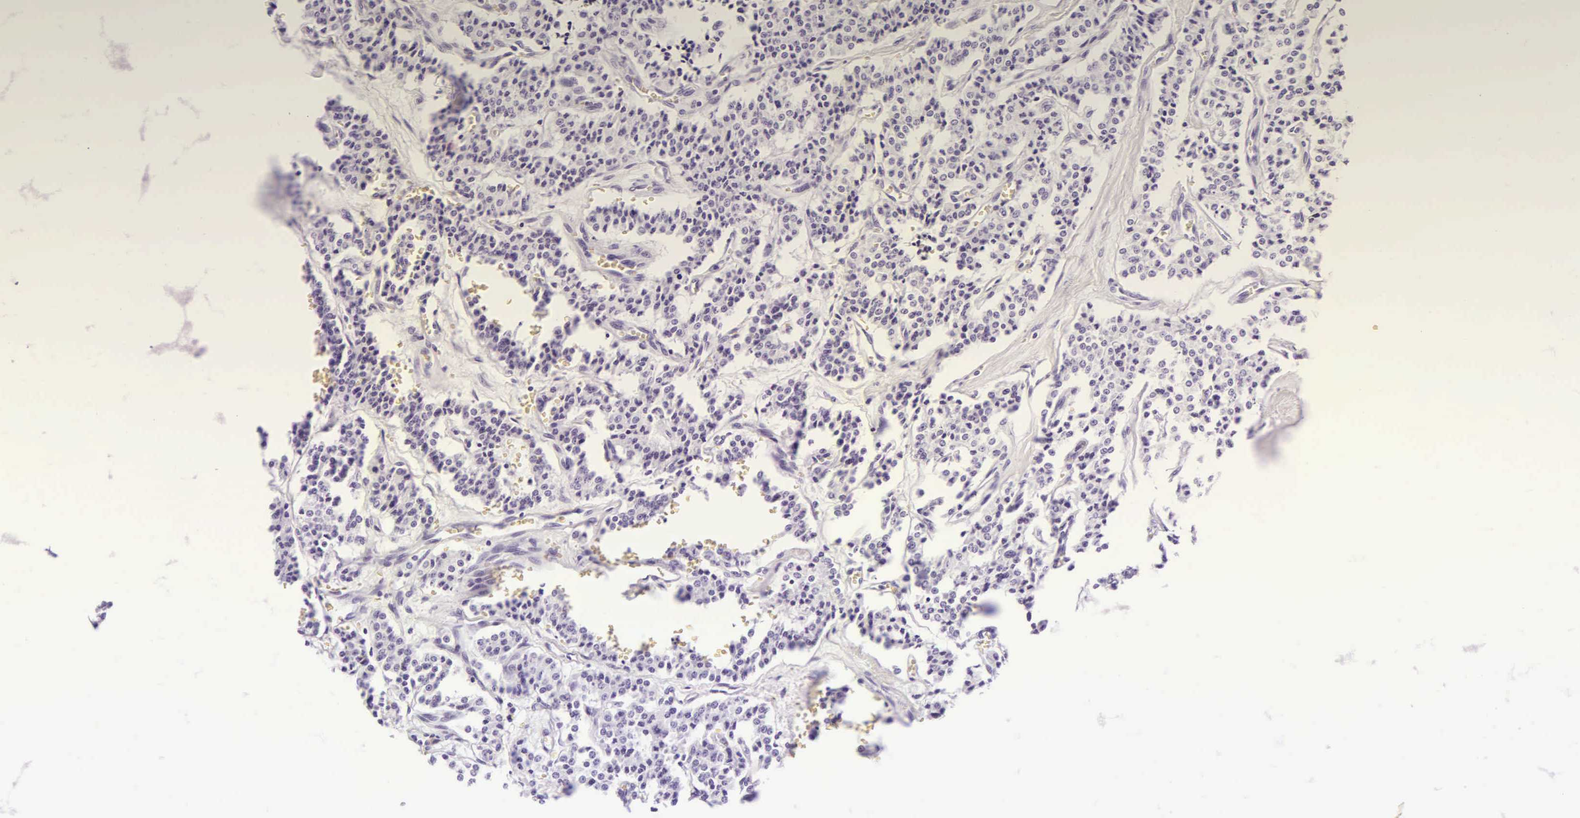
{"staining": {"intensity": "negative", "quantity": "none", "location": "none"}, "tissue": "carcinoid", "cell_type": "Tumor cells", "image_type": "cancer", "snomed": [{"axis": "morphology", "description": "Carcinoid, malignant, NOS"}, {"axis": "topography", "description": "Bronchus"}], "caption": "This is an IHC histopathology image of malignant carcinoid. There is no staining in tumor cells.", "gene": "CD1A", "patient": {"sex": "male", "age": 55}}